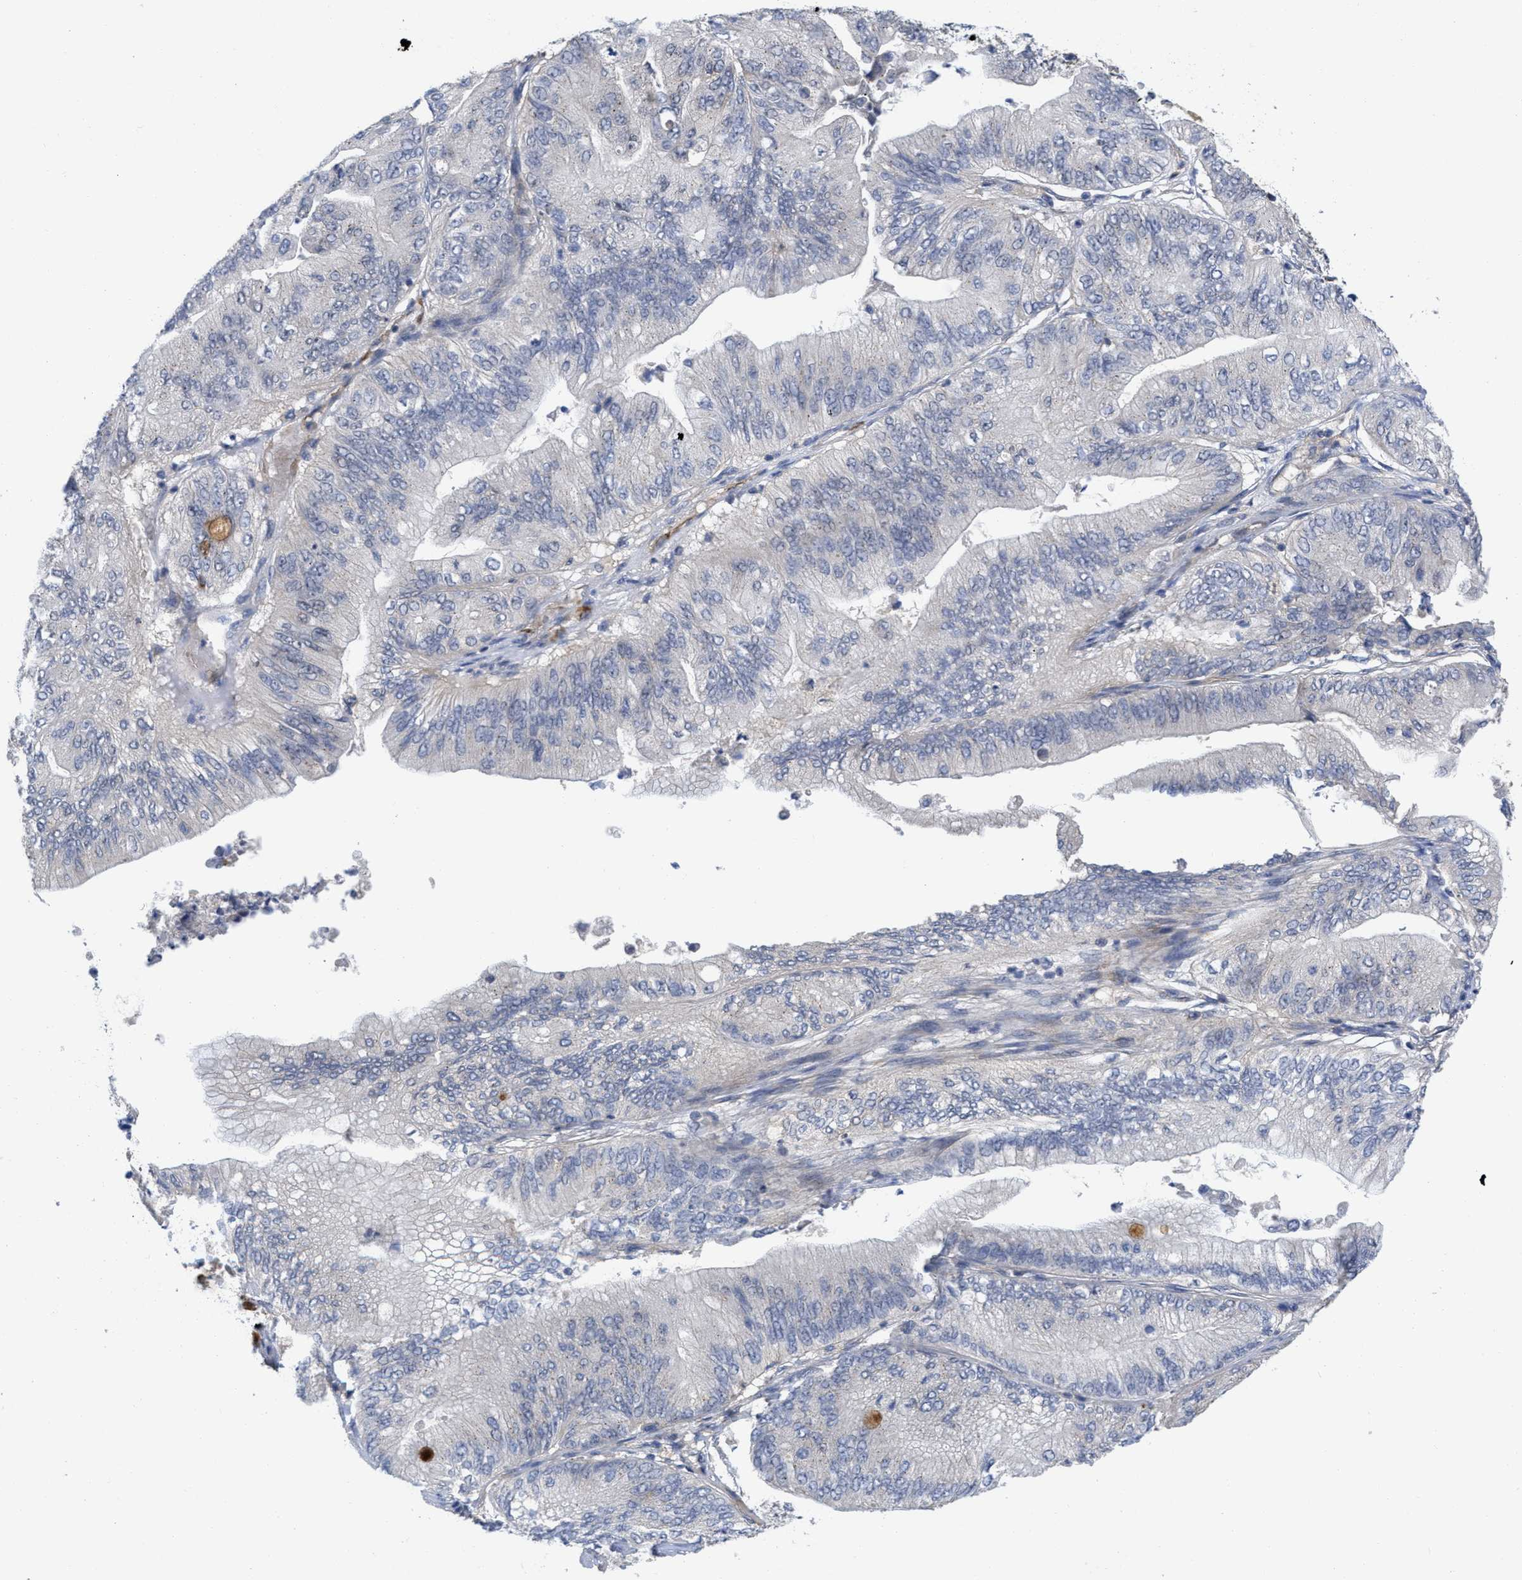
{"staining": {"intensity": "negative", "quantity": "none", "location": "none"}, "tissue": "ovarian cancer", "cell_type": "Tumor cells", "image_type": "cancer", "snomed": [{"axis": "morphology", "description": "Cystadenocarcinoma, mucinous, NOS"}, {"axis": "topography", "description": "Ovary"}], "caption": "IHC histopathology image of human mucinous cystadenocarcinoma (ovarian) stained for a protein (brown), which shows no positivity in tumor cells.", "gene": "ARHGEF26", "patient": {"sex": "female", "age": 61}}